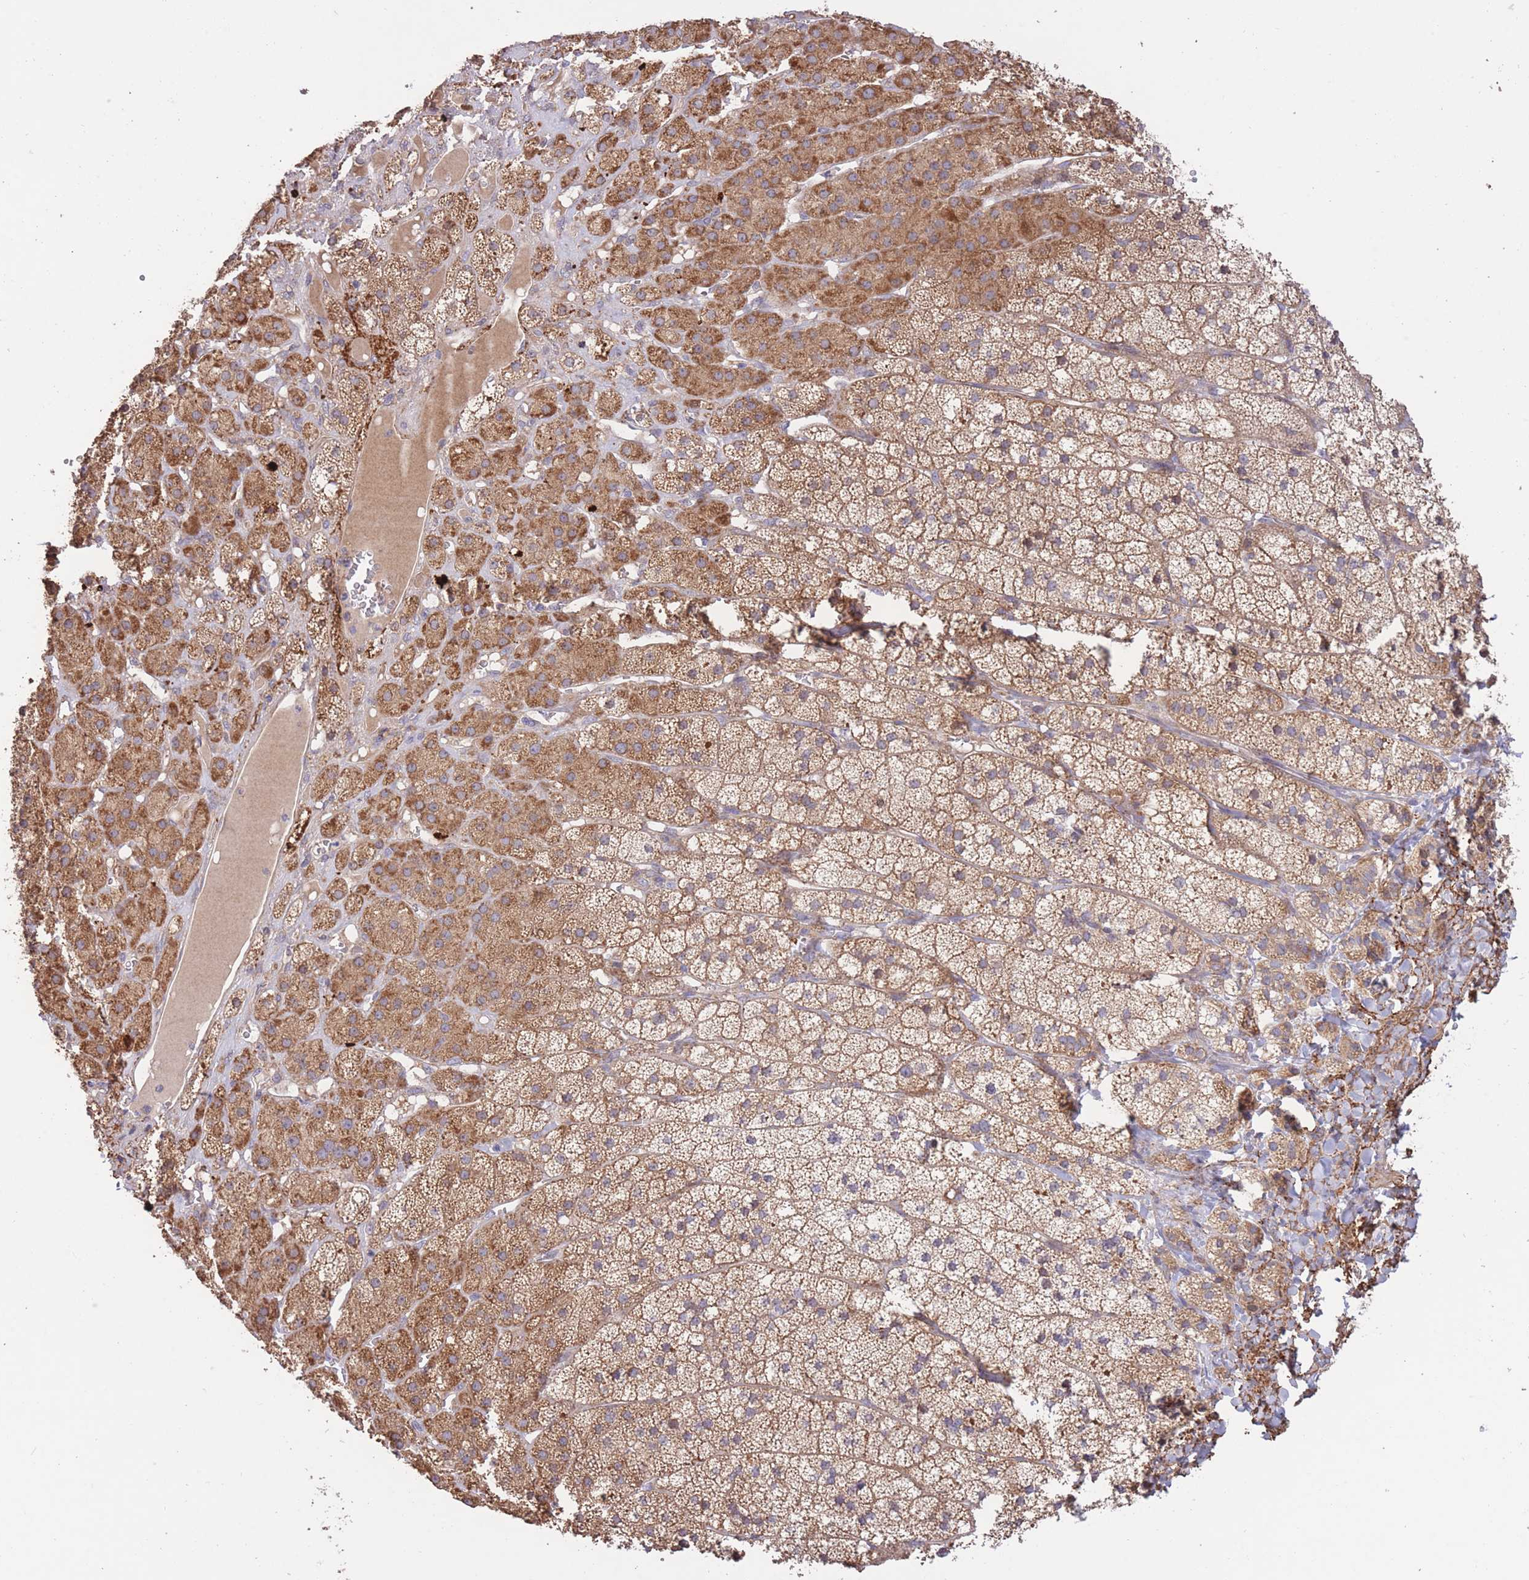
{"staining": {"intensity": "moderate", "quantity": ">75%", "location": "cytoplasmic/membranous"}, "tissue": "adrenal gland", "cell_type": "Glandular cells", "image_type": "normal", "snomed": [{"axis": "morphology", "description": "Normal tissue, NOS"}, {"axis": "topography", "description": "Adrenal gland"}], "caption": "IHC histopathology image of unremarkable adrenal gland stained for a protein (brown), which reveals medium levels of moderate cytoplasmic/membranous staining in approximately >75% of glandular cells.", "gene": "ATP13A2", "patient": {"sex": "female", "age": 52}}